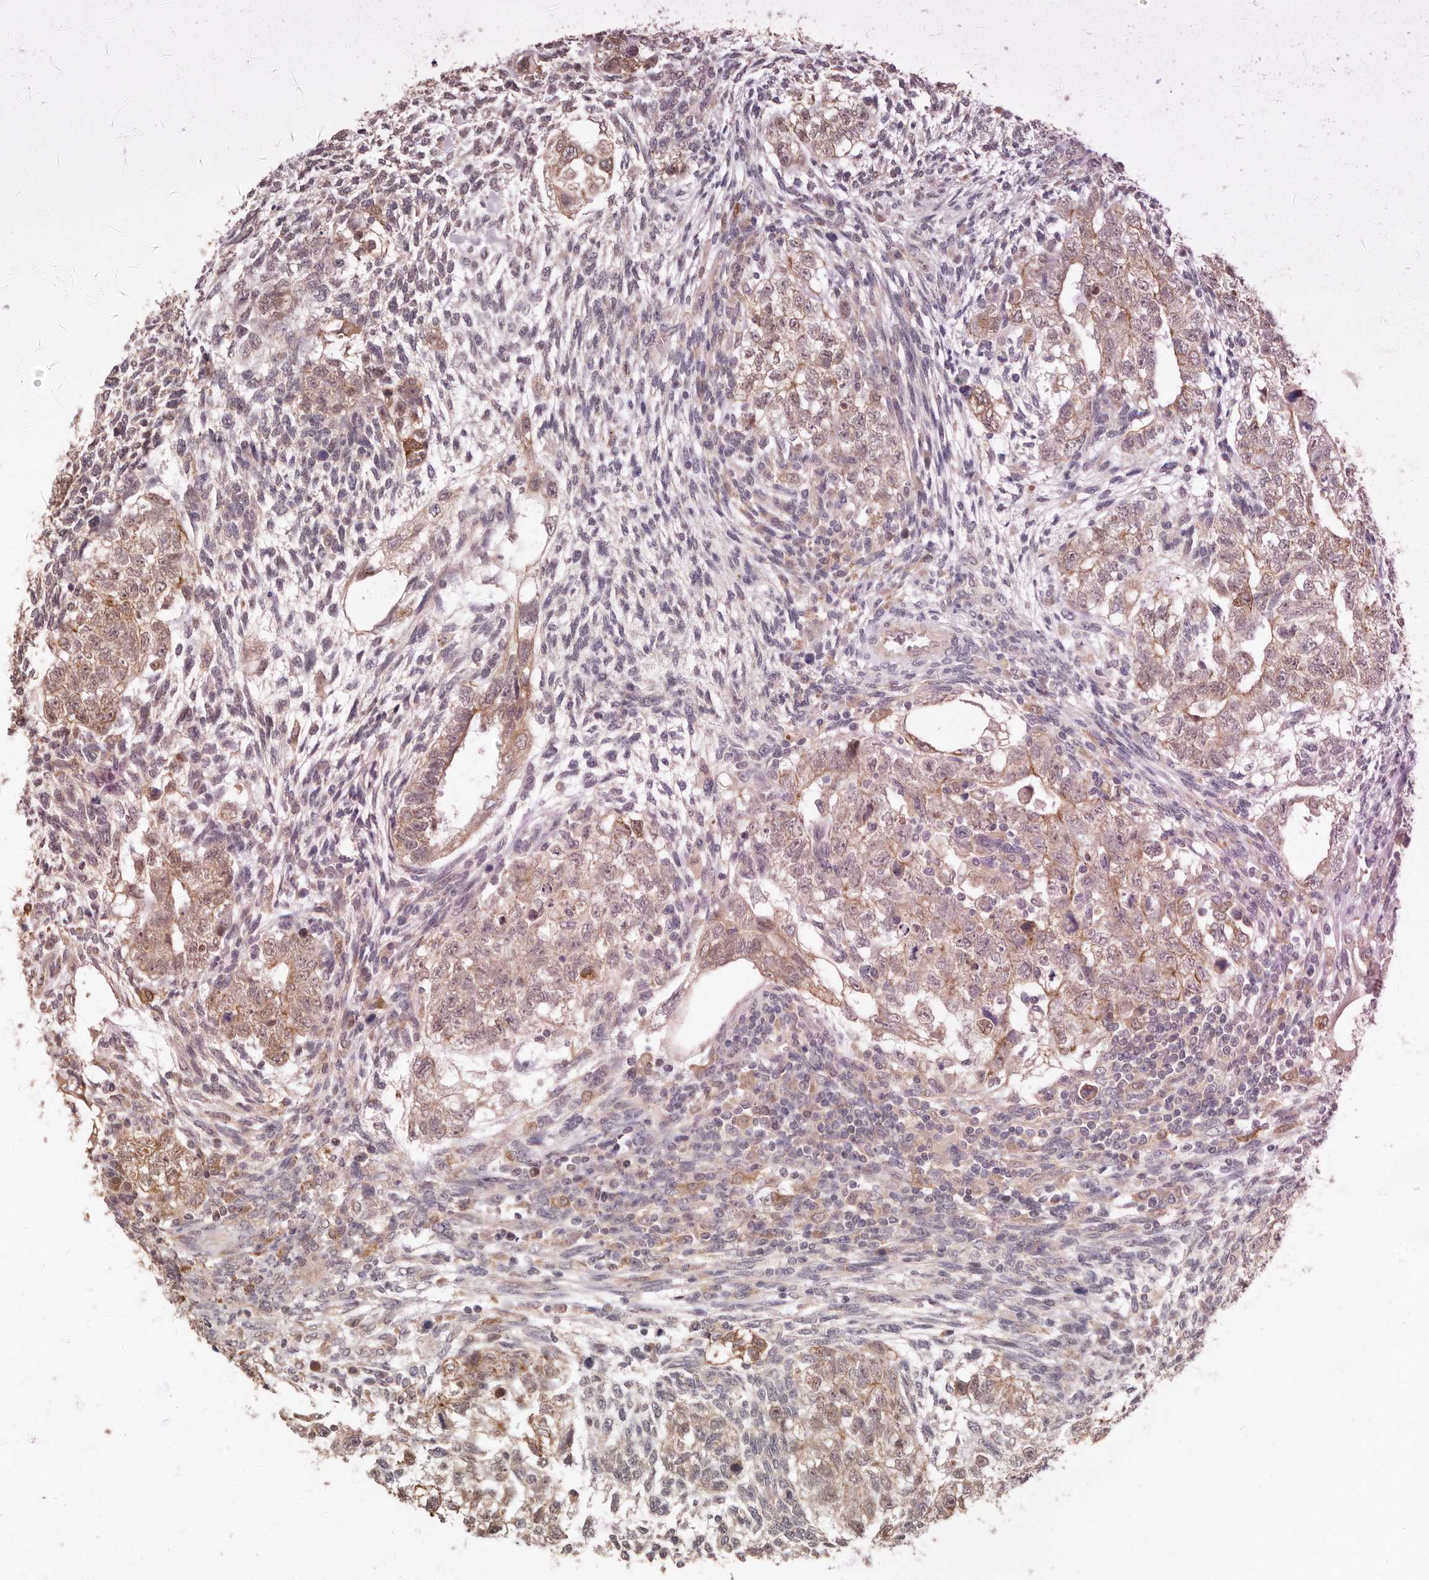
{"staining": {"intensity": "moderate", "quantity": ">75%", "location": "cytoplasmic/membranous,nuclear"}, "tissue": "testis cancer", "cell_type": "Tumor cells", "image_type": "cancer", "snomed": [{"axis": "morphology", "description": "Carcinoma, Embryonal, NOS"}, {"axis": "topography", "description": "Testis"}], "caption": "Immunohistochemistry micrograph of neoplastic tissue: human embryonal carcinoma (testis) stained using immunohistochemistry (IHC) shows medium levels of moderate protein expression localized specifically in the cytoplasmic/membranous and nuclear of tumor cells, appearing as a cytoplasmic/membranous and nuclear brown color.", "gene": "RSPO2", "patient": {"sex": "male", "age": 37}}